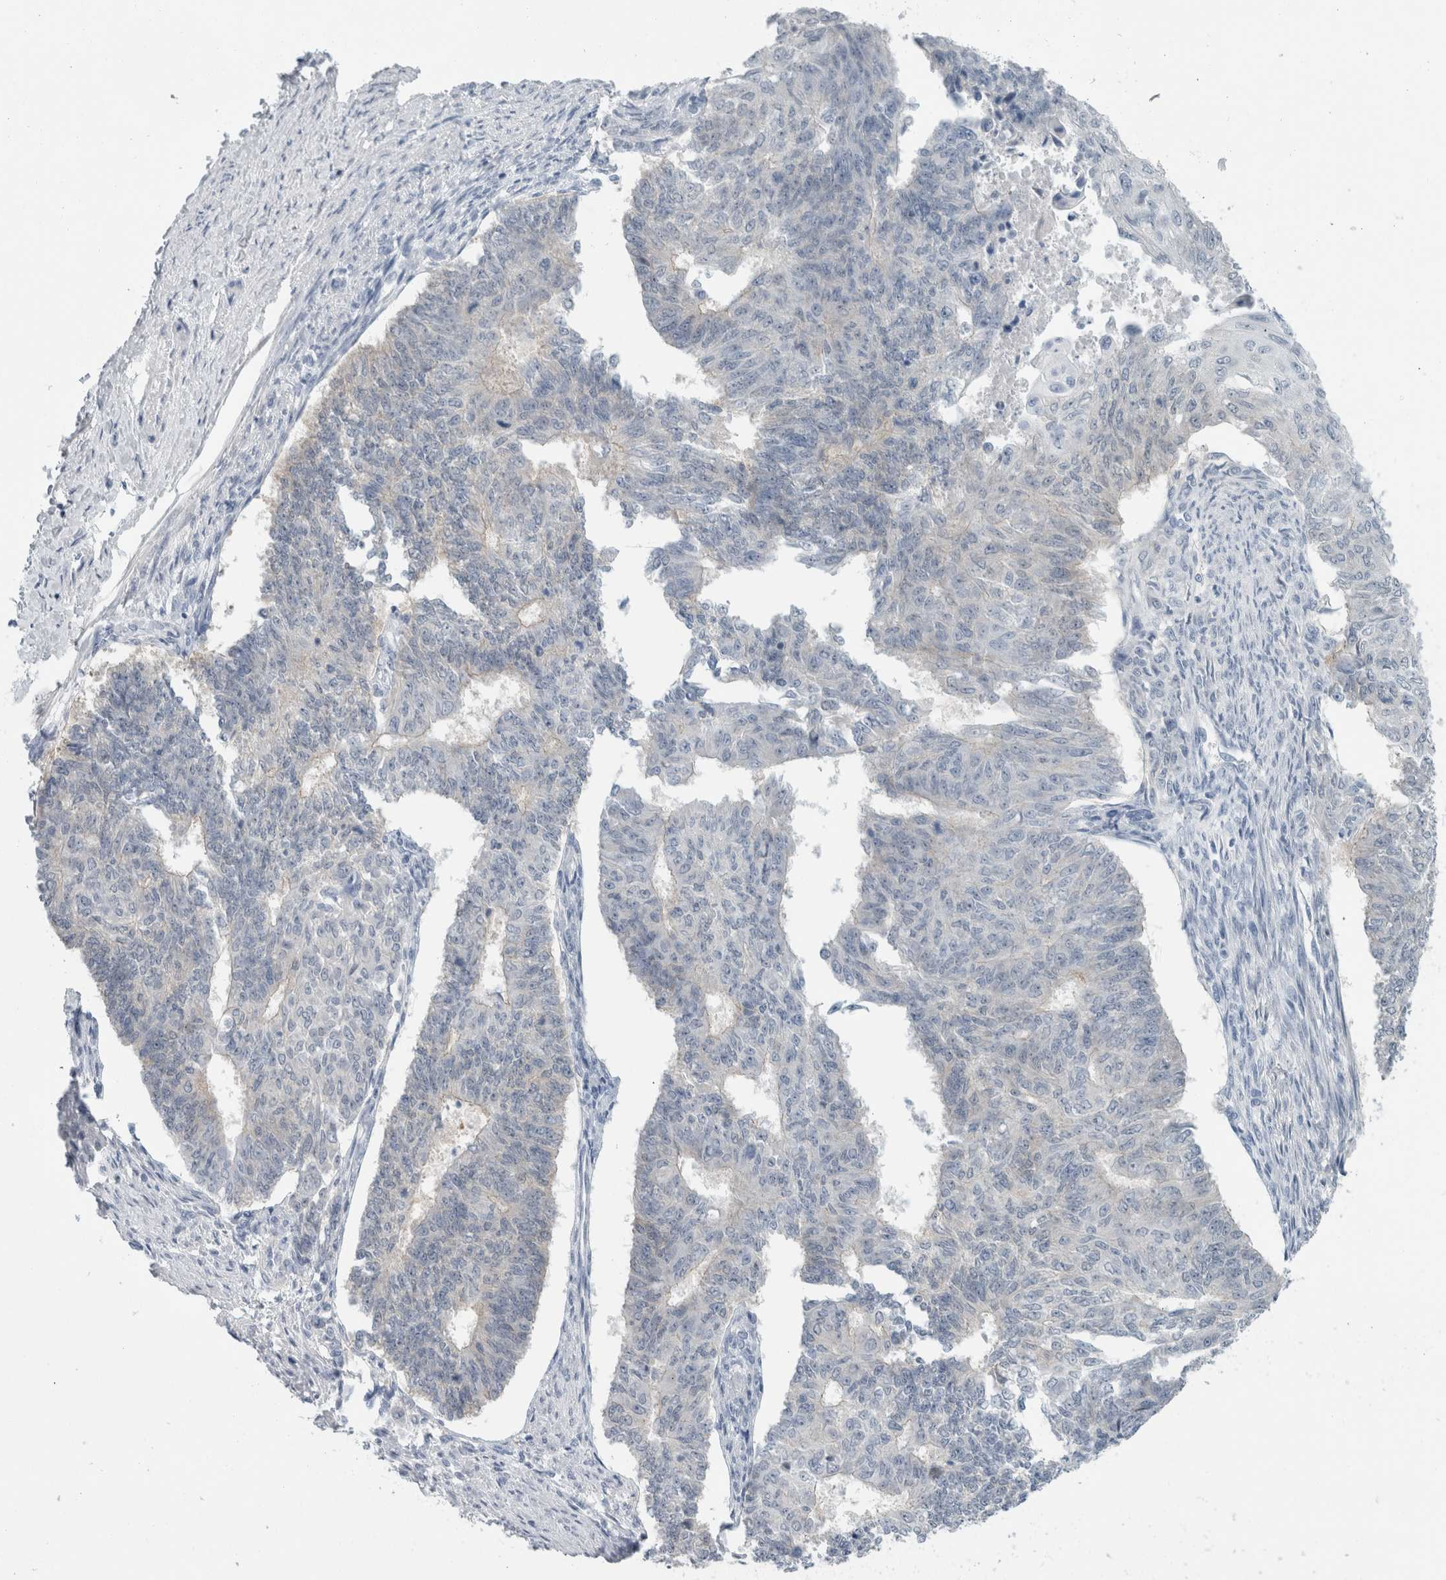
{"staining": {"intensity": "negative", "quantity": "none", "location": "none"}, "tissue": "endometrial cancer", "cell_type": "Tumor cells", "image_type": "cancer", "snomed": [{"axis": "morphology", "description": "Adenocarcinoma, NOS"}, {"axis": "topography", "description": "Endometrium"}], "caption": "Tumor cells are negative for brown protein staining in adenocarcinoma (endometrial).", "gene": "CASP6", "patient": {"sex": "female", "age": 32}}